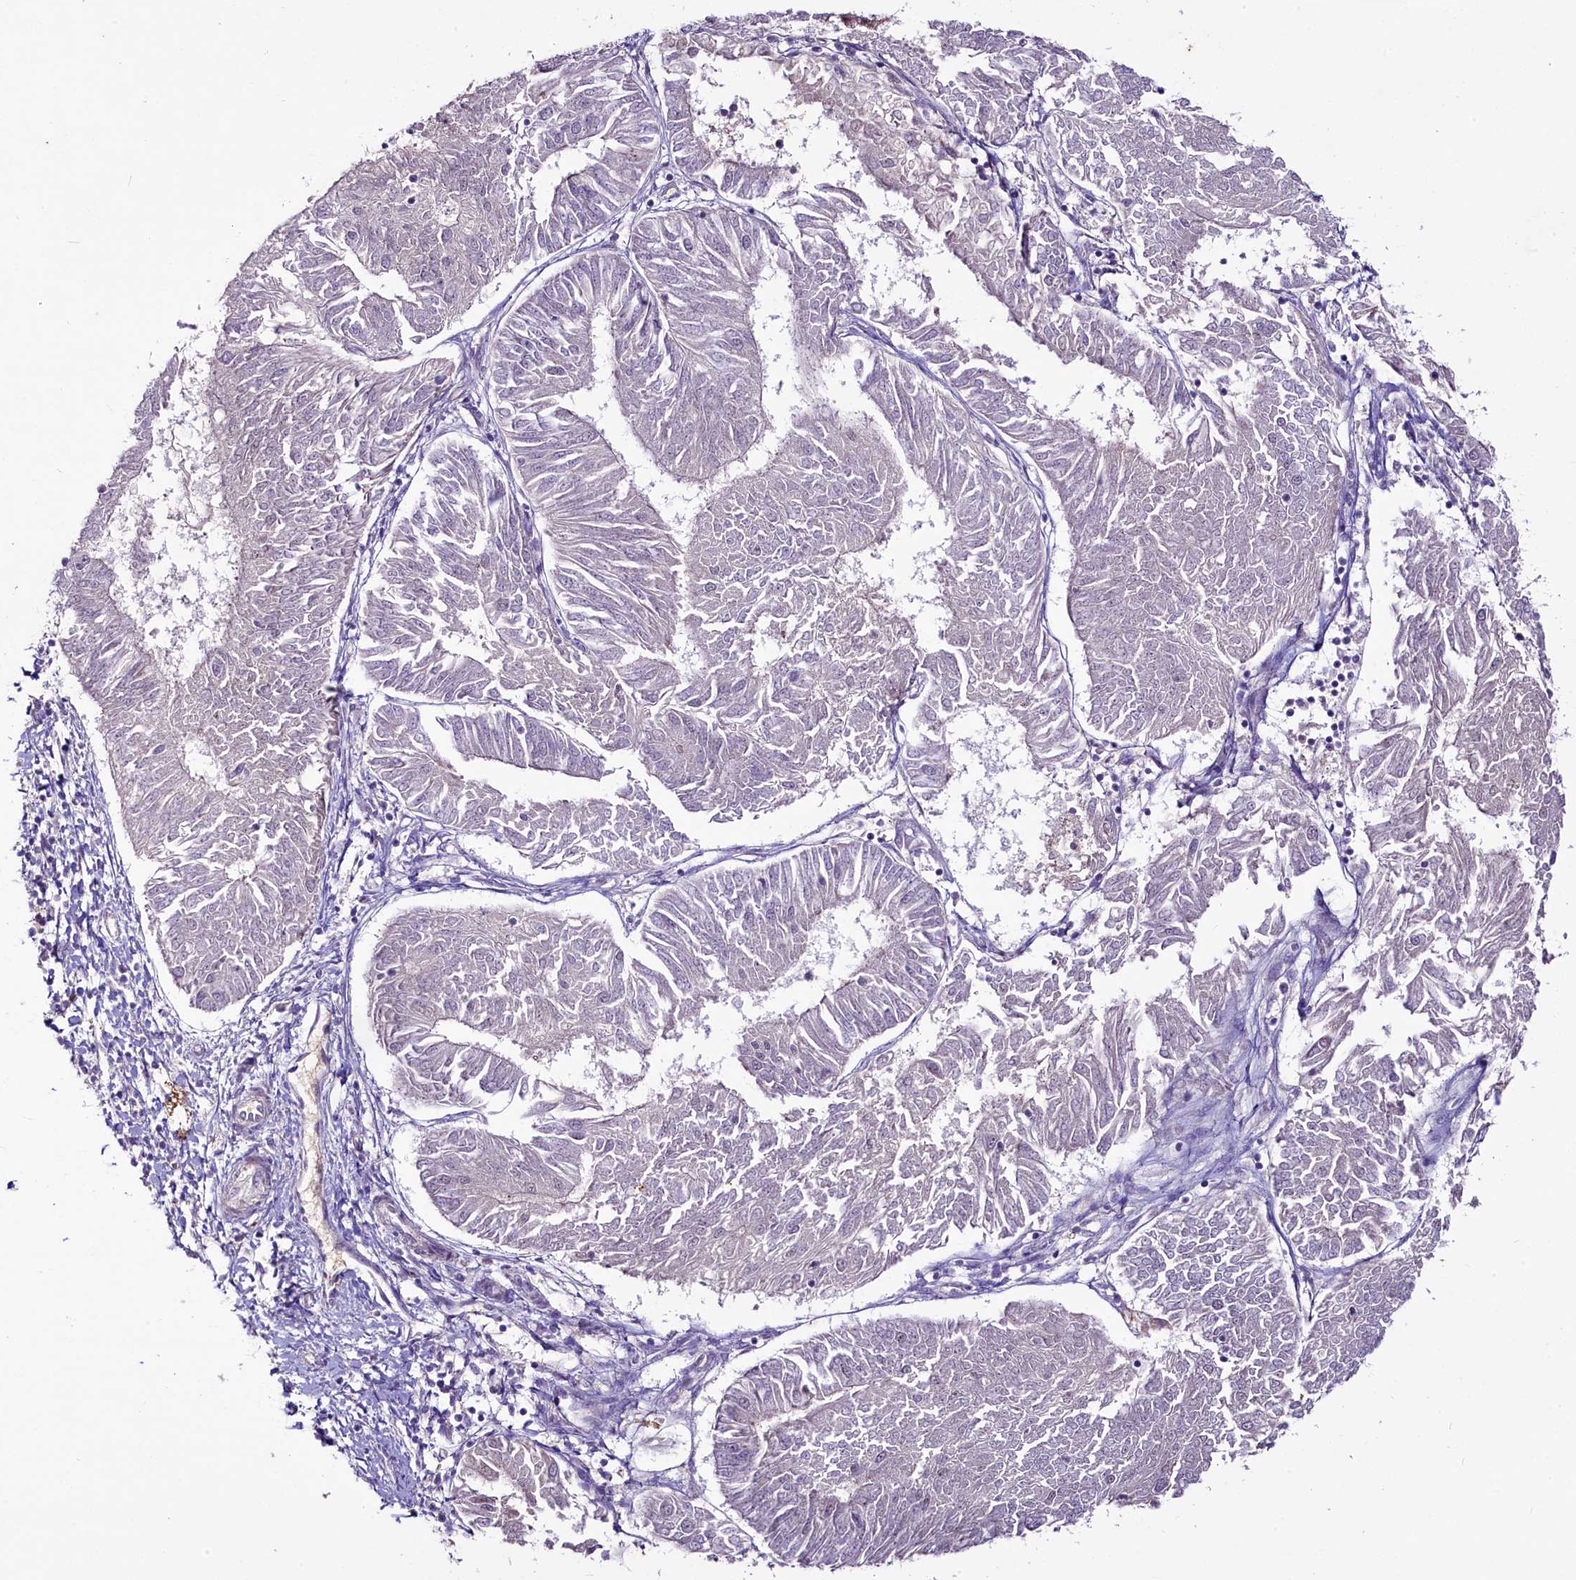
{"staining": {"intensity": "negative", "quantity": "none", "location": "none"}, "tissue": "endometrial cancer", "cell_type": "Tumor cells", "image_type": "cancer", "snomed": [{"axis": "morphology", "description": "Adenocarcinoma, NOS"}, {"axis": "topography", "description": "Endometrium"}], "caption": "A high-resolution photomicrograph shows immunohistochemistry (IHC) staining of endometrial cancer, which shows no significant positivity in tumor cells. (Brightfield microscopy of DAB (3,3'-diaminobenzidine) immunohistochemistry (IHC) at high magnification).", "gene": "SUSD3", "patient": {"sex": "female", "age": 58}}